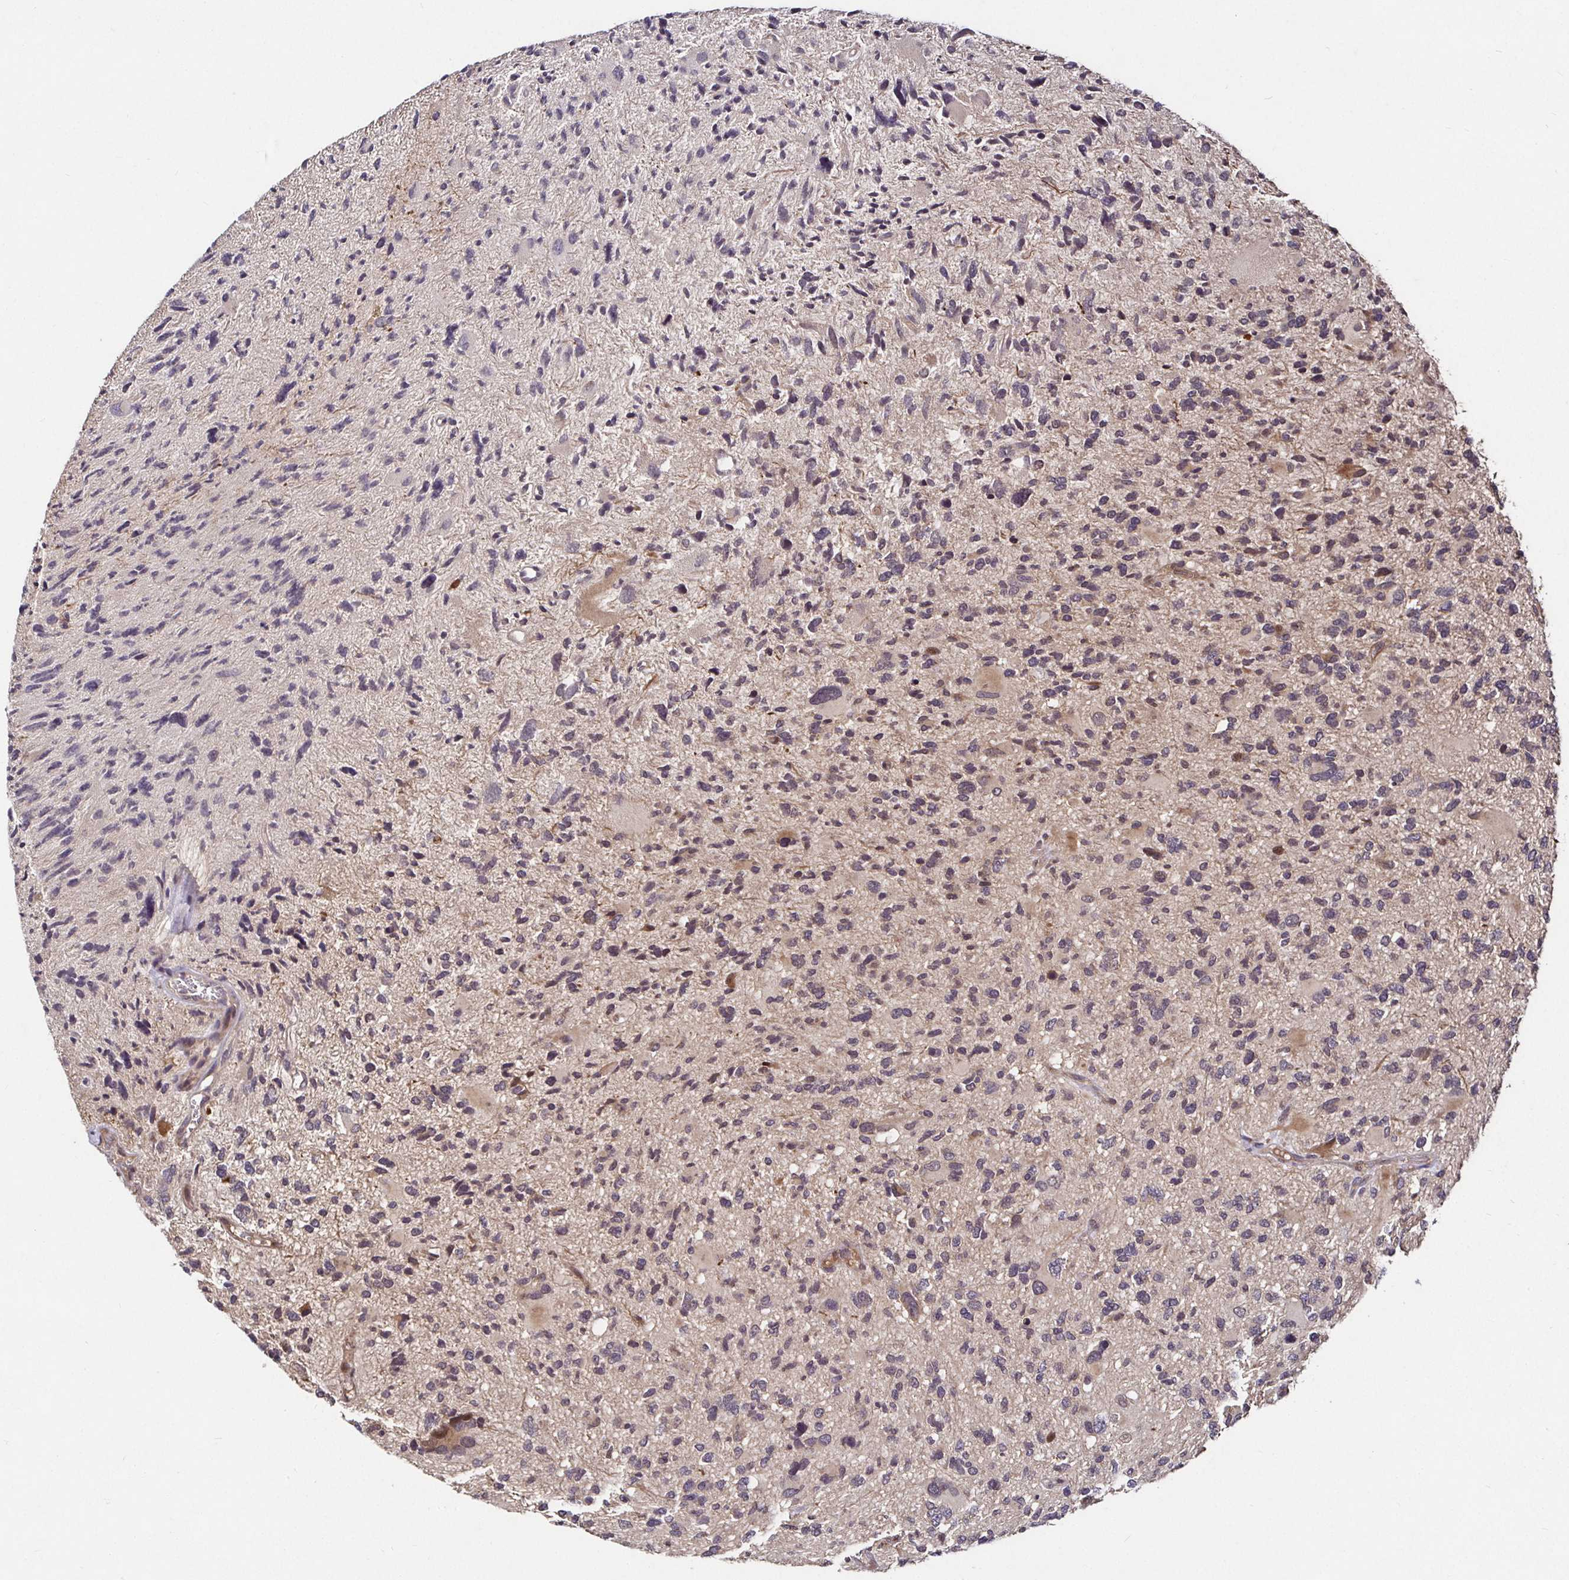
{"staining": {"intensity": "negative", "quantity": "none", "location": "none"}, "tissue": "glioma", "cell_type": "Tumor cells", "image_type": "cancer", "snomed": [{"axis": "morphology", "description": "Glioma, malignant, High grade"}, {"axis": "topography", "description": "Brain"}], "caption": "An image of human malignant glioma (high-grade) is negative for staining in tumor cells. (DAB immunohistochemistry visualized using brightfield microscopy, high magnification).", "gene": "SMYD3", "patient": {"sex": "female", "age": 11}}